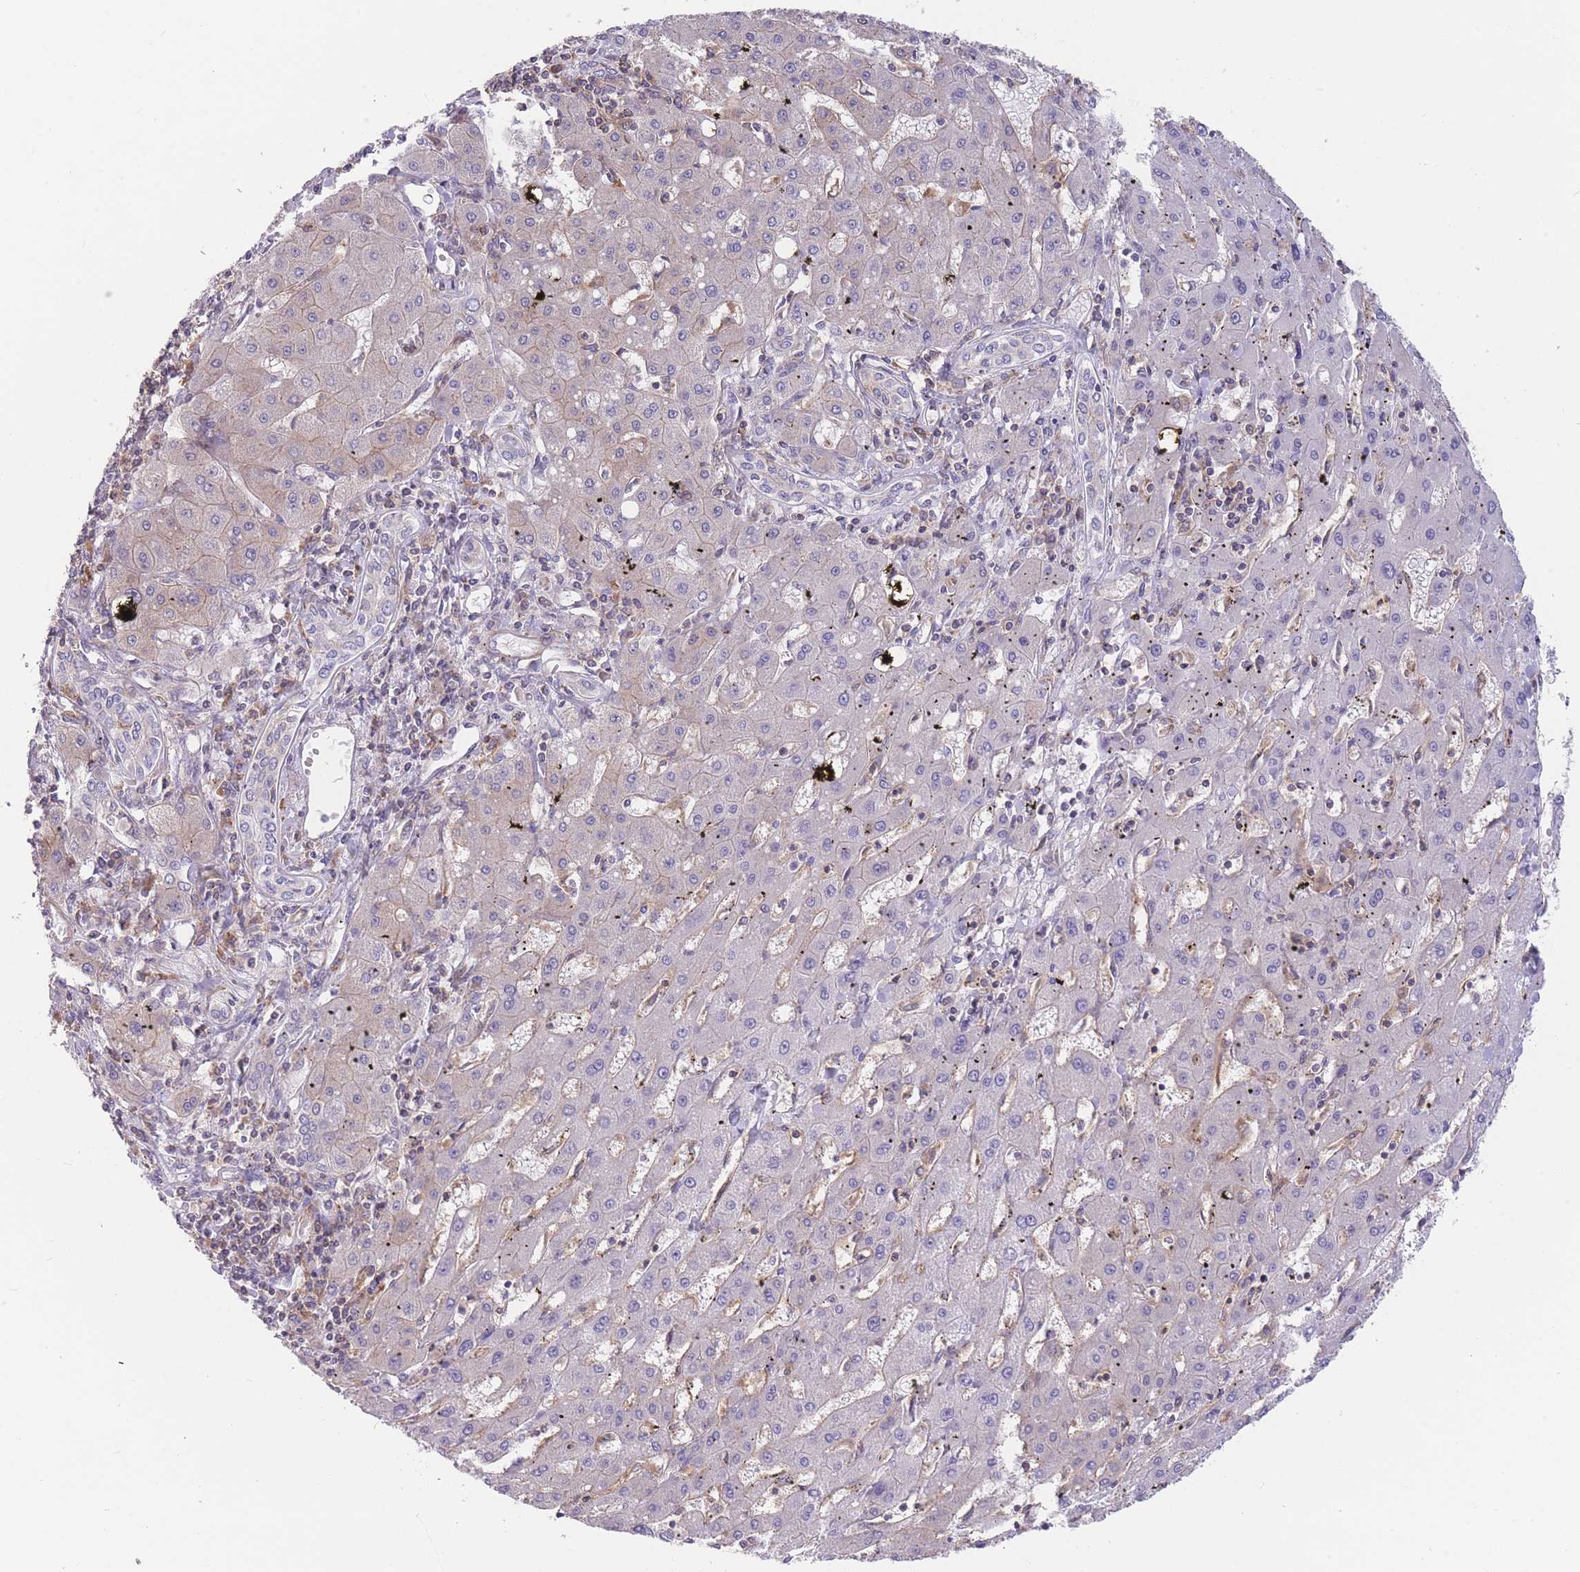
{"staining": {"intensity": "negative", "quantity": "none", "location": "none"}, "tissue": "liver cancer", "cell_type": "Tumor cells", "image_type": "cancer", "snomed": [{"axis": "morphology", "description": "Carcinoma, Hepatocellular, NOS"}, {"axis": "topography", "description": "Liver"}], "caption": "This is a photomicrograph of immunohistochemistry staining of liver cancer (hepatocellular carcinoma), which shows no expression in tumor cells.", "gene": "PRKAR1A", "patient": {"sex": "male", "age": 72}}